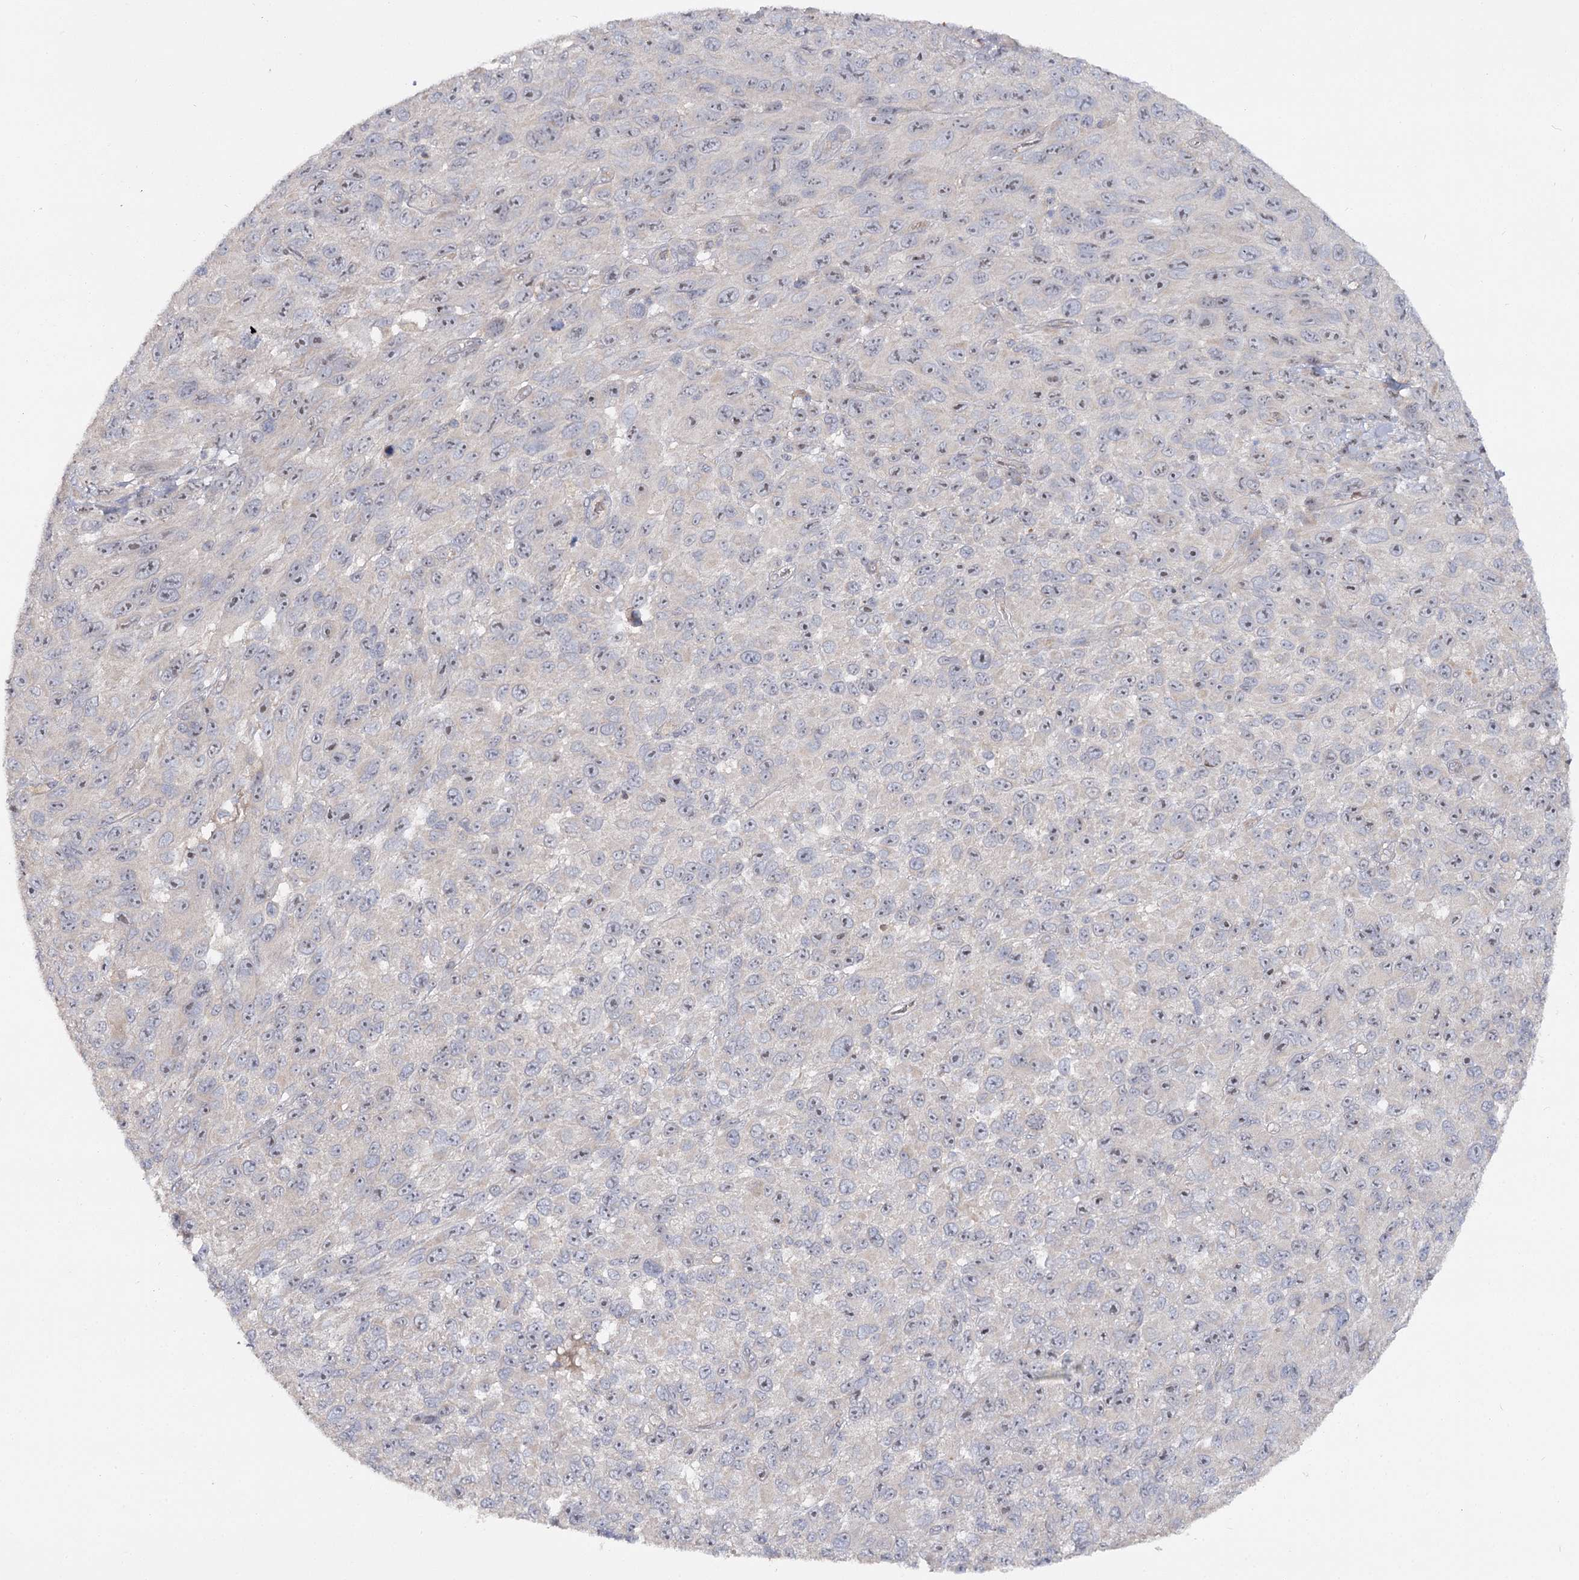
{"staining": {"intensity": "weak", "quantity": "<25%", "location": "nuclear"}, "tissue": "melanoma", "cell_type": "Tumor cells", "image_type": "cancer", "snomed": [{"axis": "morphology", "description": "Malignant melanoma, NOS"}, {"axis": "topography", "description": "Skin"}], "caption": "This is a image of immunohistochemistry (IHC) staining of melanoma, which shows no positivity in tumor cells.", "gene": "ANGPTL5", "patient": {"sex": "female", "age": 96}}